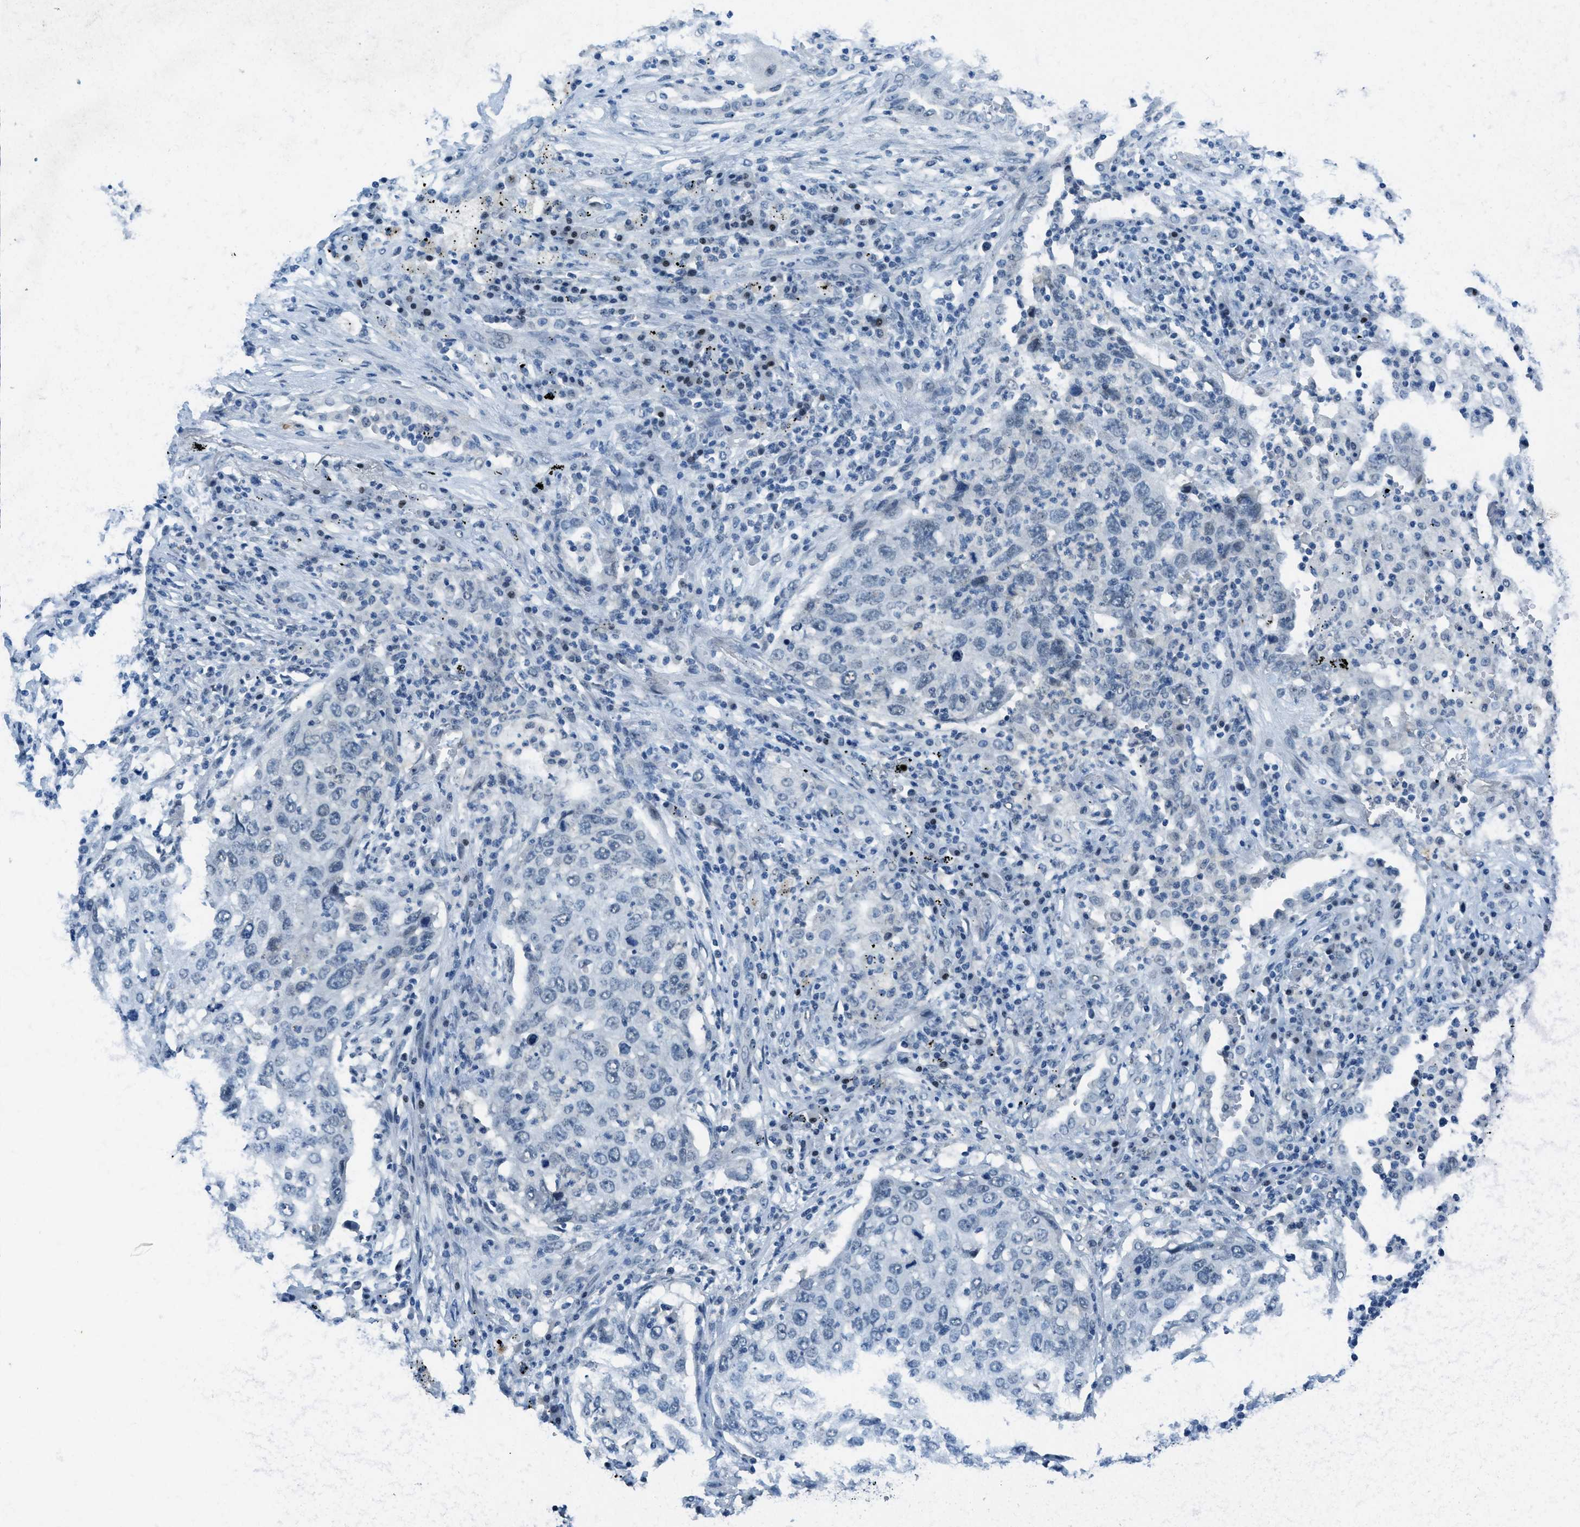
{"staining": {"intensity": "negative", "quantity": "none", "location": "none"}, "tissue": "lung cancer", "cell_type": "Tumor cells", "image_type": "cancer", "snomed": [{"axis": "morphology", "description": "Squamous cell carcinoma, NOS"}, {"axis": "topography", "description": "Lung"}], "caption": "This is an immunohistochemistry (IHC) photomicrograph of lung cancer (squamous cell carcinoma). There is no positivity in tumor cells.", "gene": "TTC13", "patient": {"sex": "female", "age": 63}}